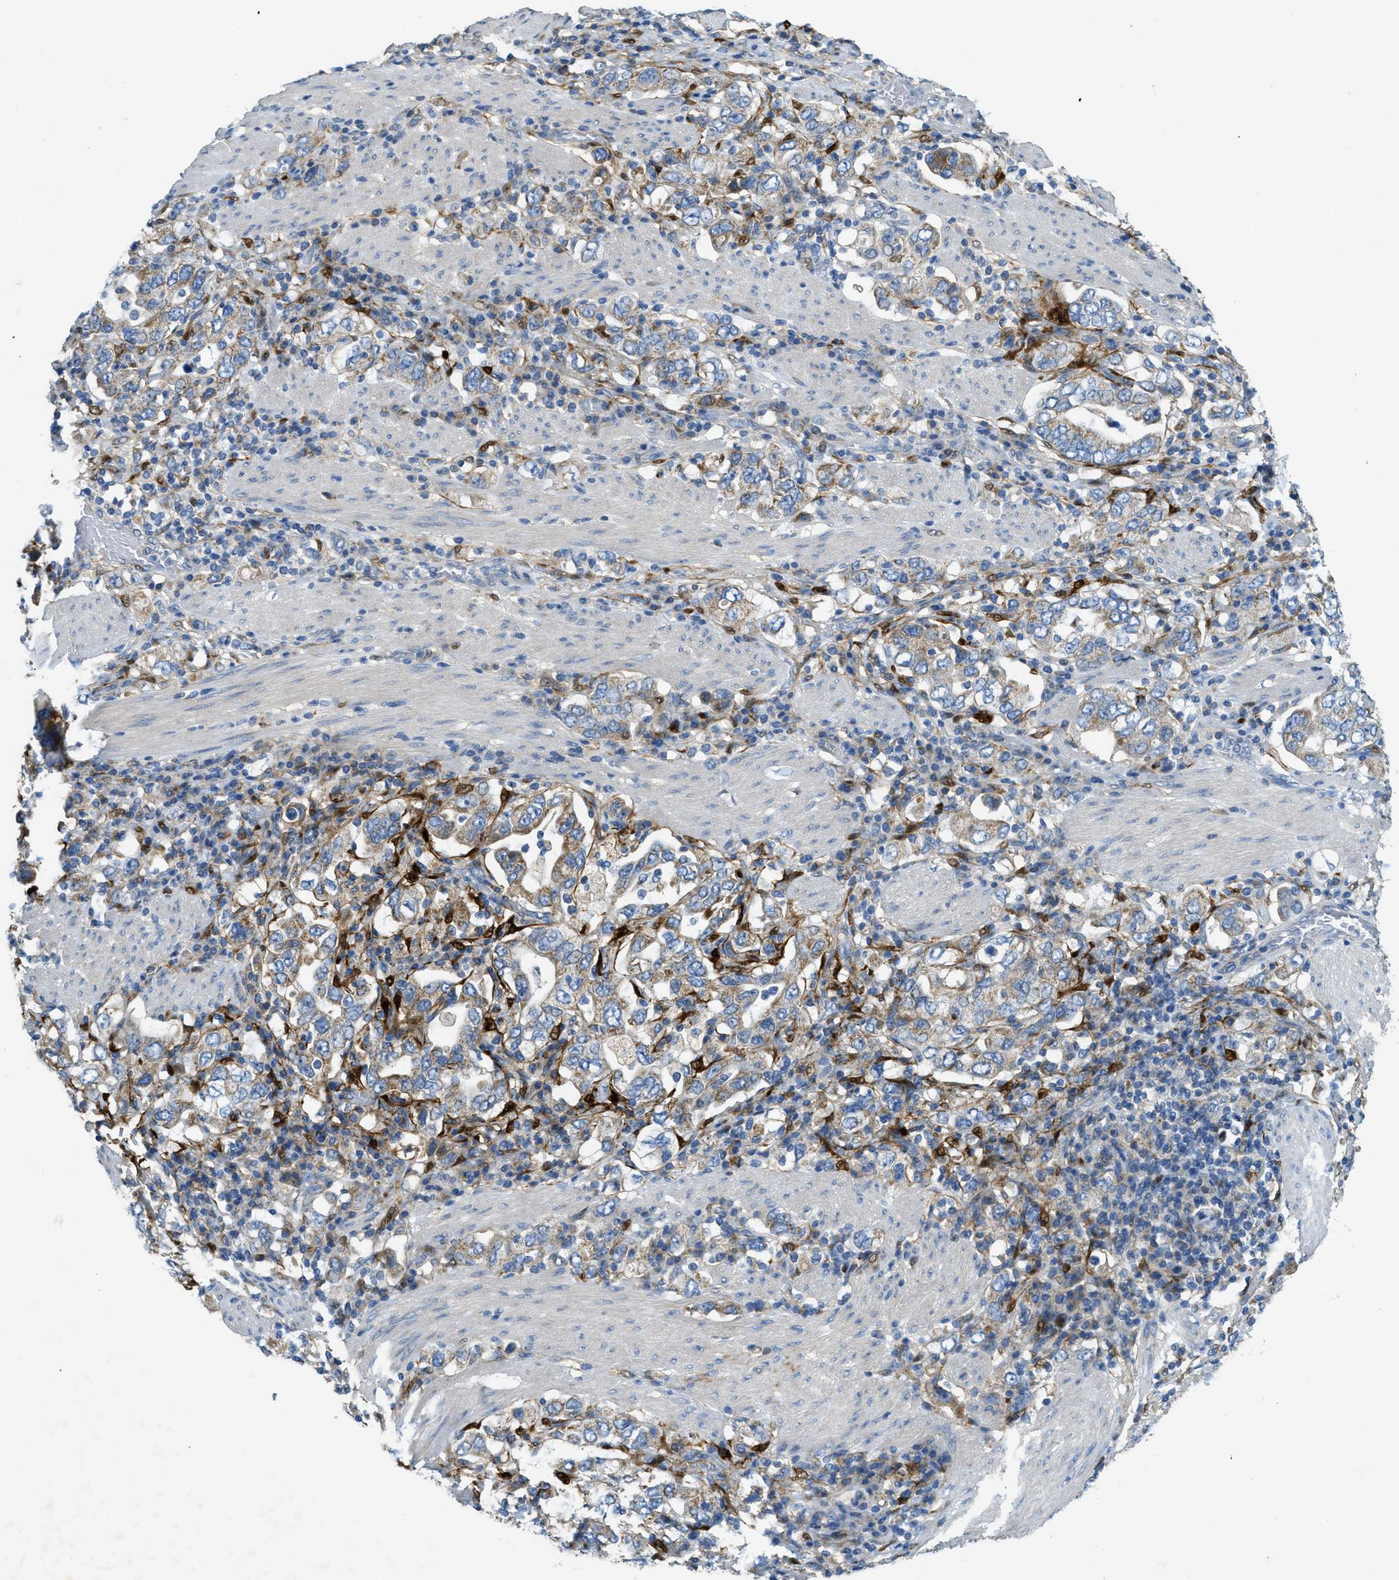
{"staining": {"intensity": "weak", "quantity": ">75%", "location": "cytoplasmic/membranous"}, "tissue": "stomach cancer", "cell_type": "Tumor cells", "image_type": "cancer", "snomed": [{"axis": "morphology", "description": "Adenocarcinoma, NOS"}, {"axis": "topography", "description": "Stomach, upper"}], "caption": "Weak cytoplasmic/membranous protein positivity is identified in about >75% of tumor cells in stomach adenocarcinoma. The protein of interest is shown in brown color, while the nuclei are stained blue.", "gene": "CYGB", "patient": {"sex": "male", "age": 62}}